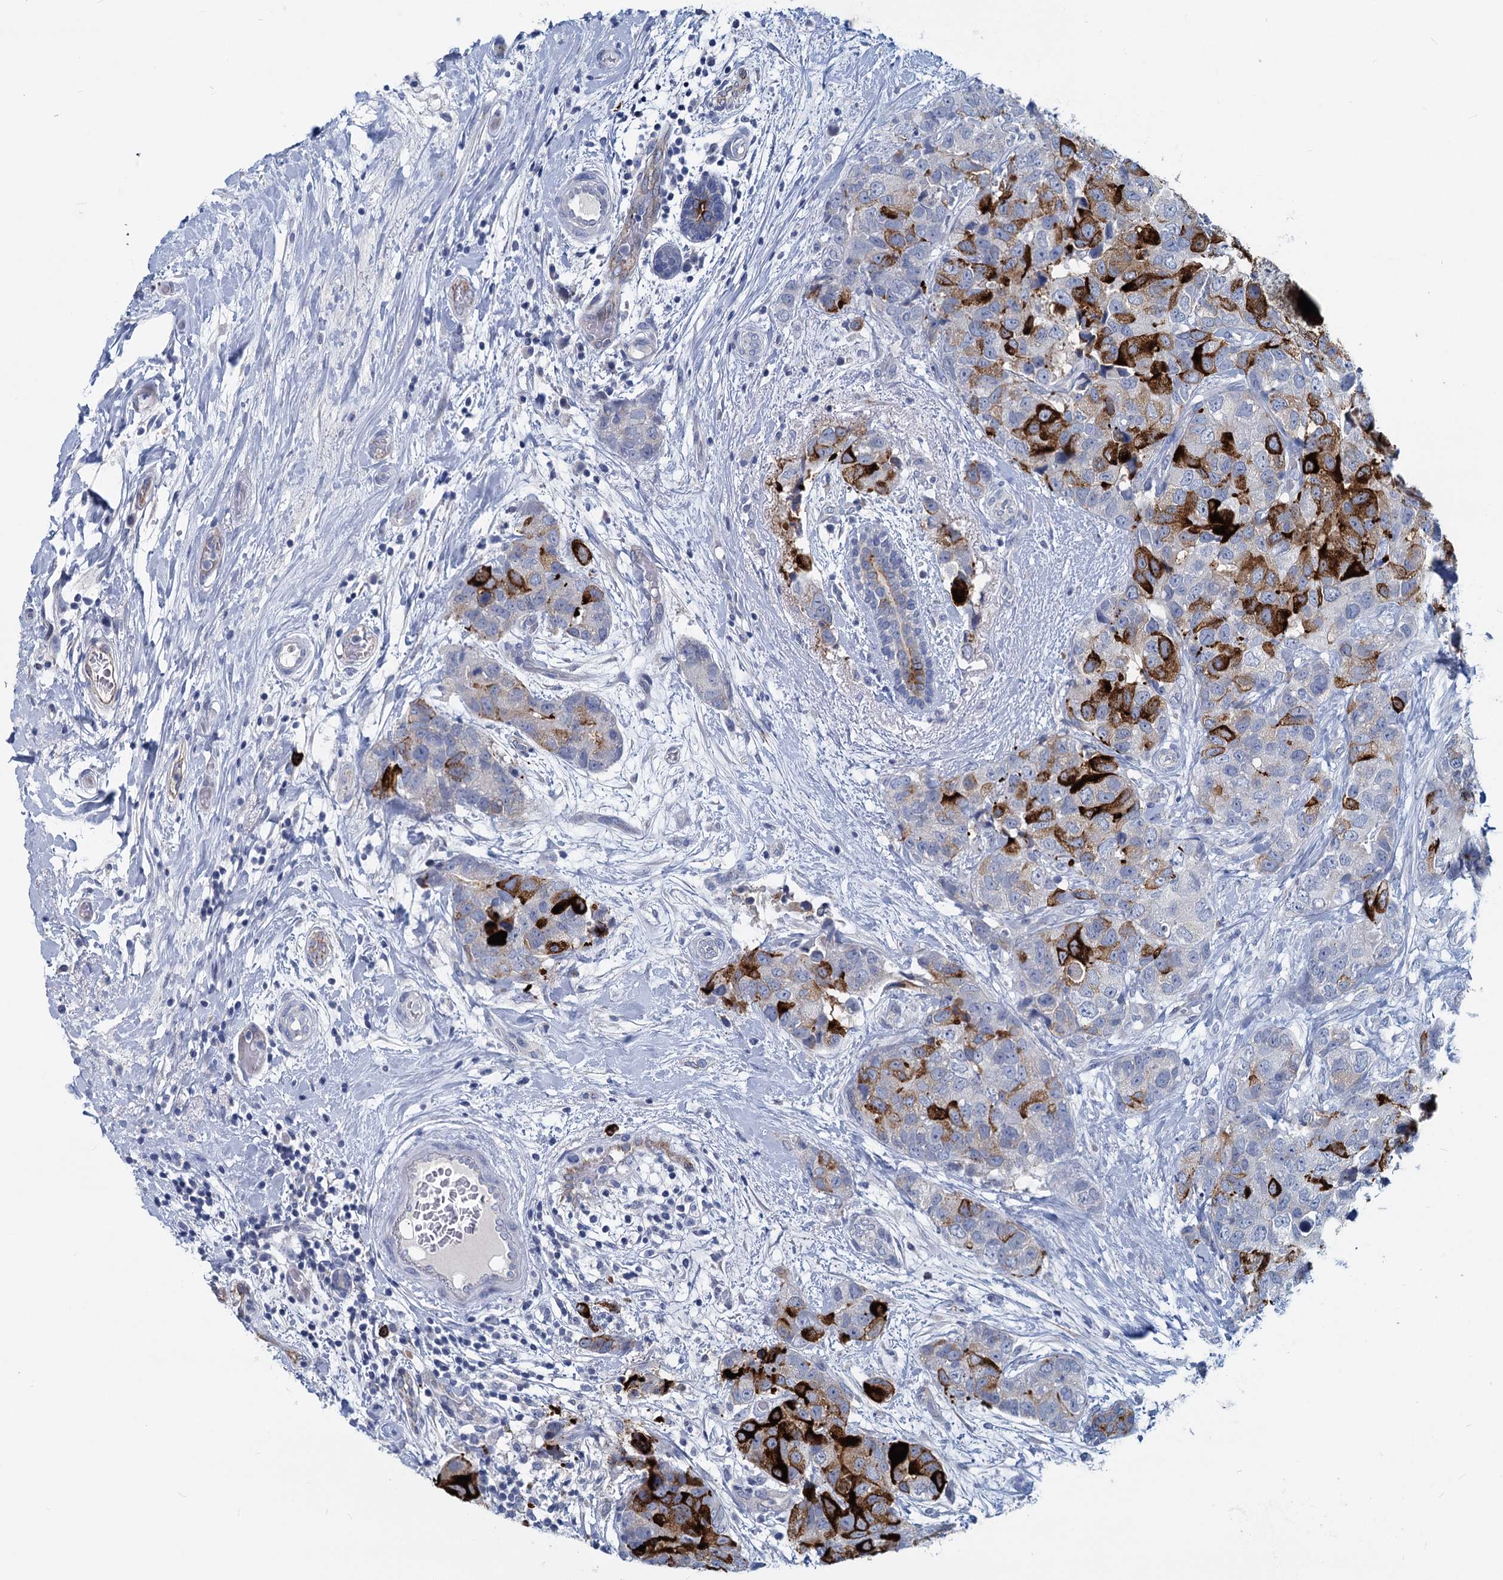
{"staining": {"intensity": "strong", "quantity": "25%-75%", "location": "cytoplasmic/membranous"}, "tissue": "breast cancer", "cell_type": "Tumor cells", "image_type": "cancer", "snomed": [{"axis": "morphology", "description": "Duct carcinoma"}, {"axis": "topography", "description": "Breast"}], "caption": "Breast cancer (infiltrating ductal carcinoma) stained for a protein shows strong cytoplasmic/membranous positivity in tumor cells.", "gene": "INSC", "patient": {"sex": "female", "age": 62}}